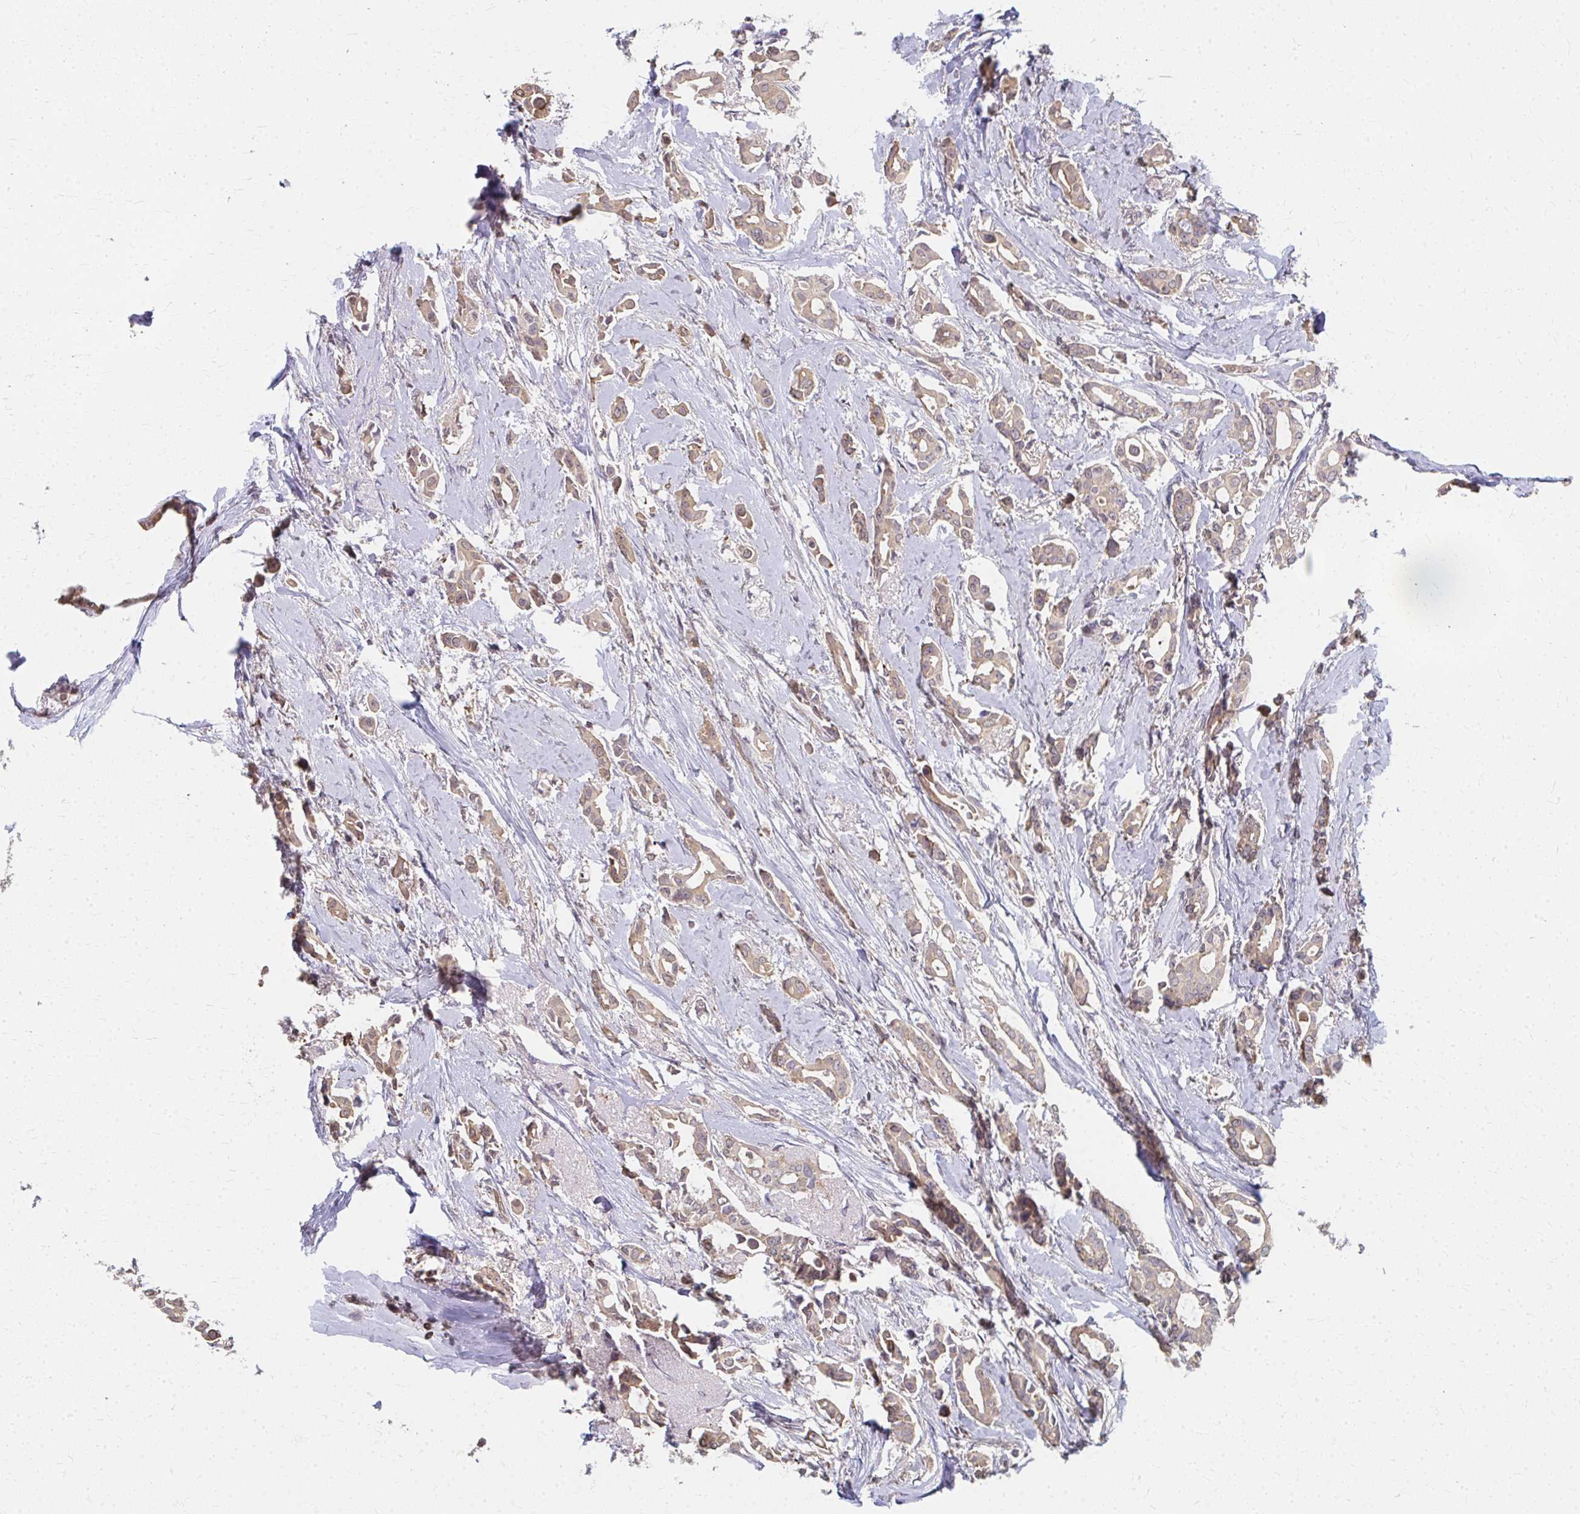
{"staining": {"intensity": "moderate", "quantity": ">75%", "location": "cytoplasmic/membranous"}, "tissue": "breast cancer", "cell_type": "Tumor cells", "image_type": "cancer", "snomed": [{"axis": "morphology", "description": "Duct carcinoma"}, {"axis": "topography", "description": "Breast"}], "caption": "The histopathology image reveals immunohistochemical staining of breast cancer (invasive ductal carcinoma). There is moderate cytoplasmic/membranous expression is appreciated in about >75% of tumor cells.", "gene": "RABGAP1L", "patient": {"sex": "female", "age": 64}}